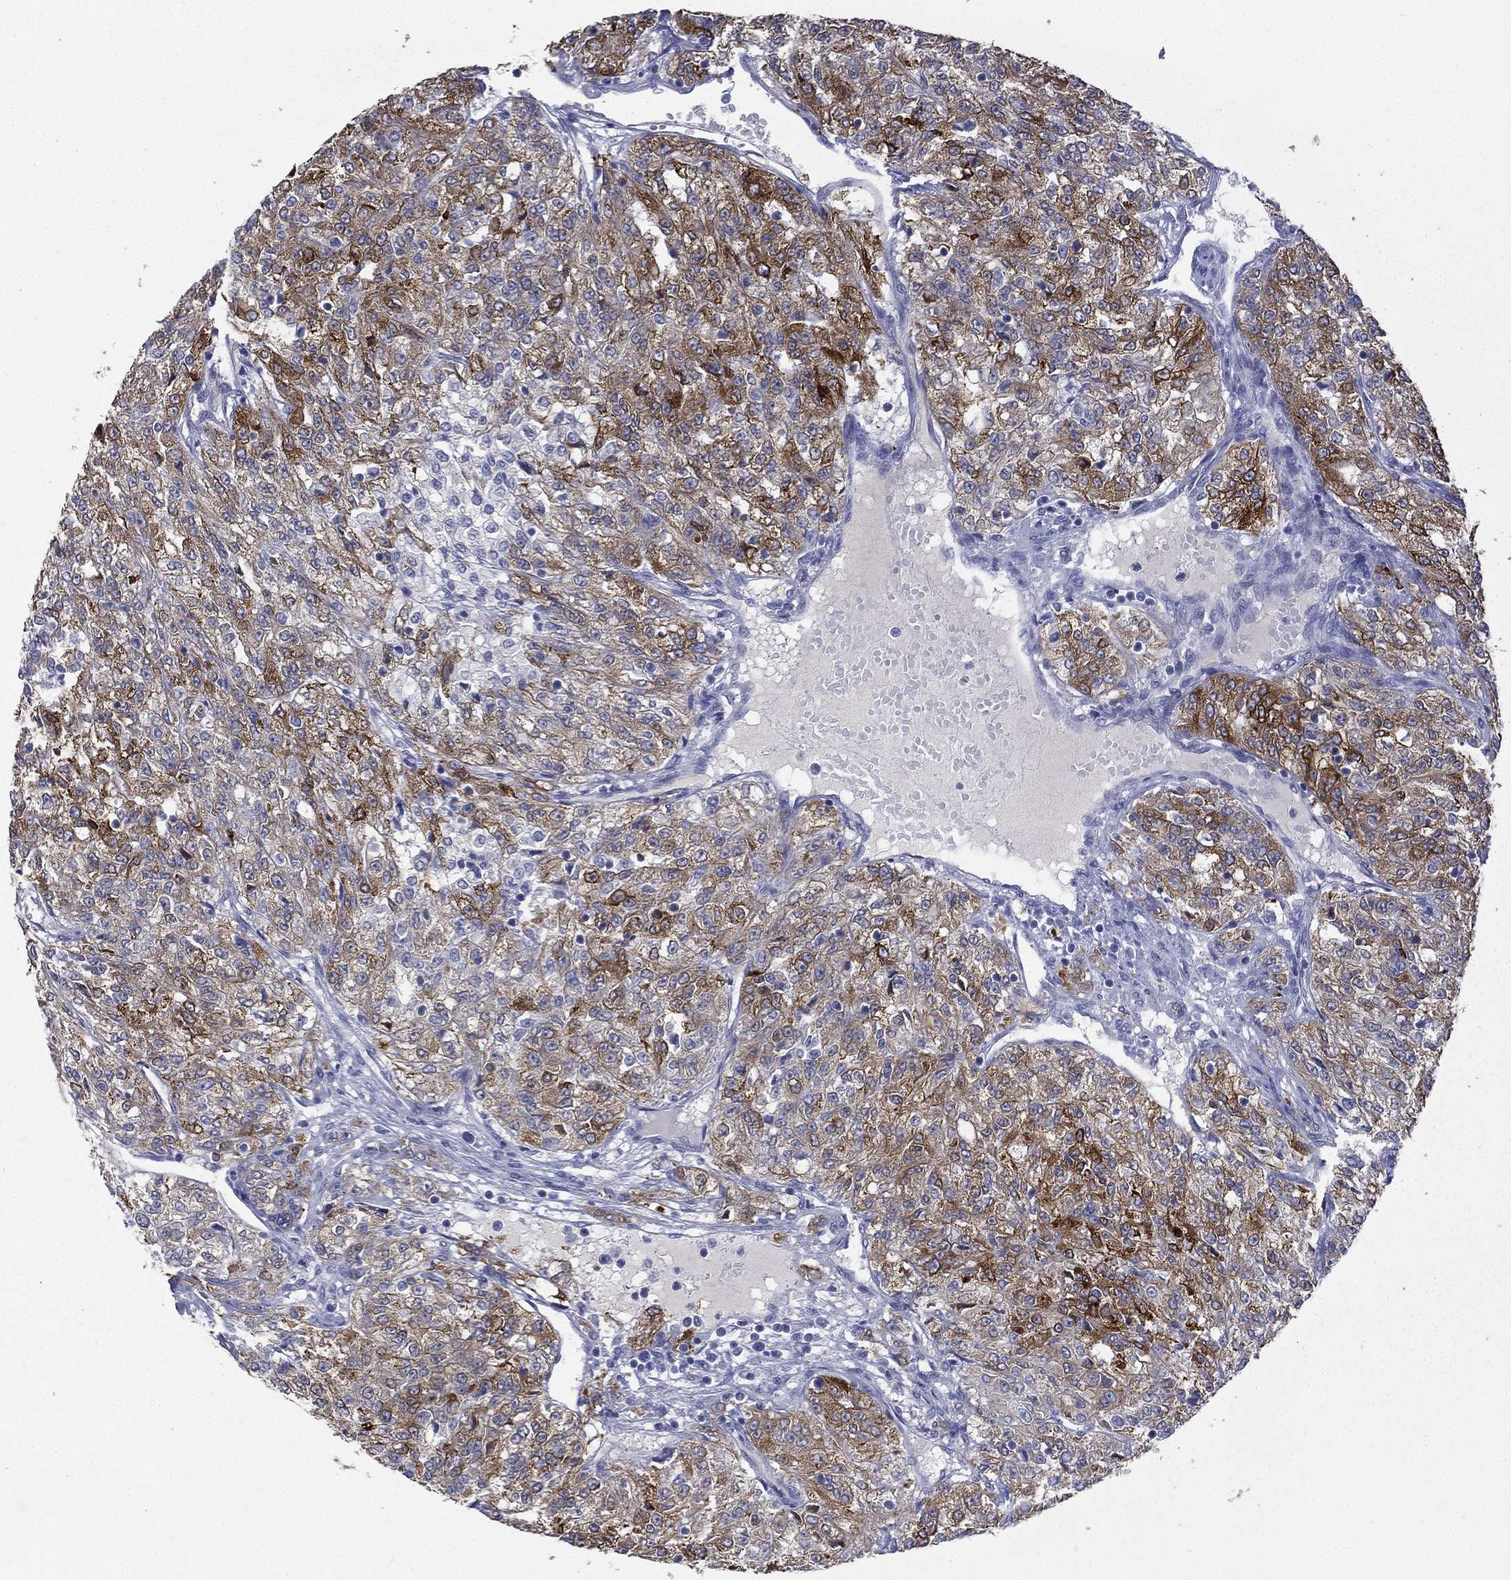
{"staining": {"intensity": "strong", "quantity": "25%-75%", "location": "cytoplasmic/membranous"}, "tissue": "renal cancer", "cell_type": "Tumor cells", "image_type": "cancer", "snomed": [{"axis": "morphology", "description": "Adenocarcinoma, NOS"}, {"axis": "topography", "description": "Kidney"}], "caption": "DAB immunohistochemical staining of human adenocarcinoma (renal) displays strong cytoplasmic/membranous protein staining in about 25%-75% of tumor cells.", "gene": "CES2", "patient": {"sex": "female", "age": 63}}